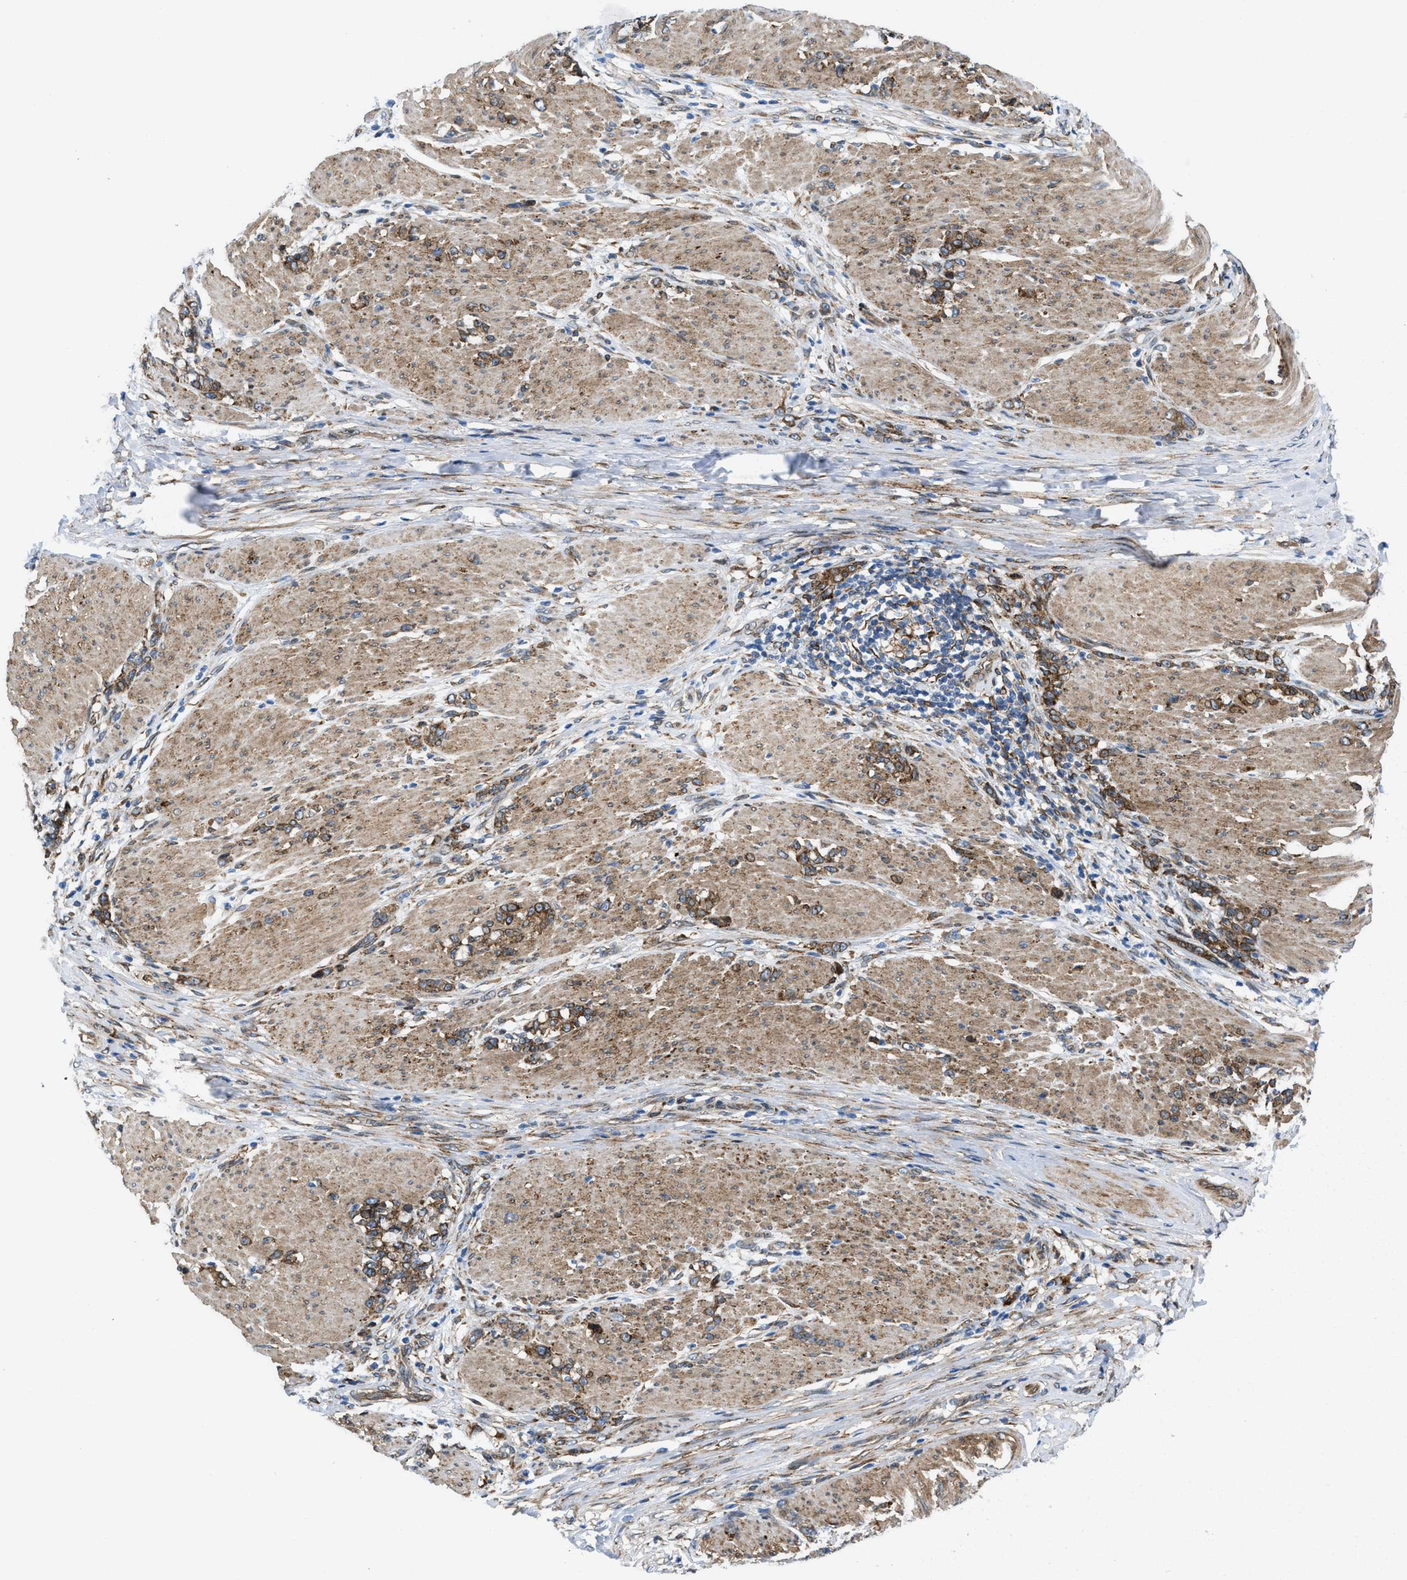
{"staining": {"intensity": "strong", "quantity": ">75%", "location": "cytoplasmic/membranous"}, "tissue": "stomach cancer", "cell_type": "Tumor cells", "image_type": "cancer", "snomed": [{"axis": "morphology", "description": "Adenocarcinoma, NOS"}, {"axis": "topography", "description": "Stomach, lower"}], "caption": "There is high levels of strong cytoplasmic/membranous expression in tumor cells of stomach cancer (adenocarcinoma), as demonstrated by immunohistochemical staining (brown color).", "gene": "ERLIN2", "patient": {"sex": "male", "age": 88}}